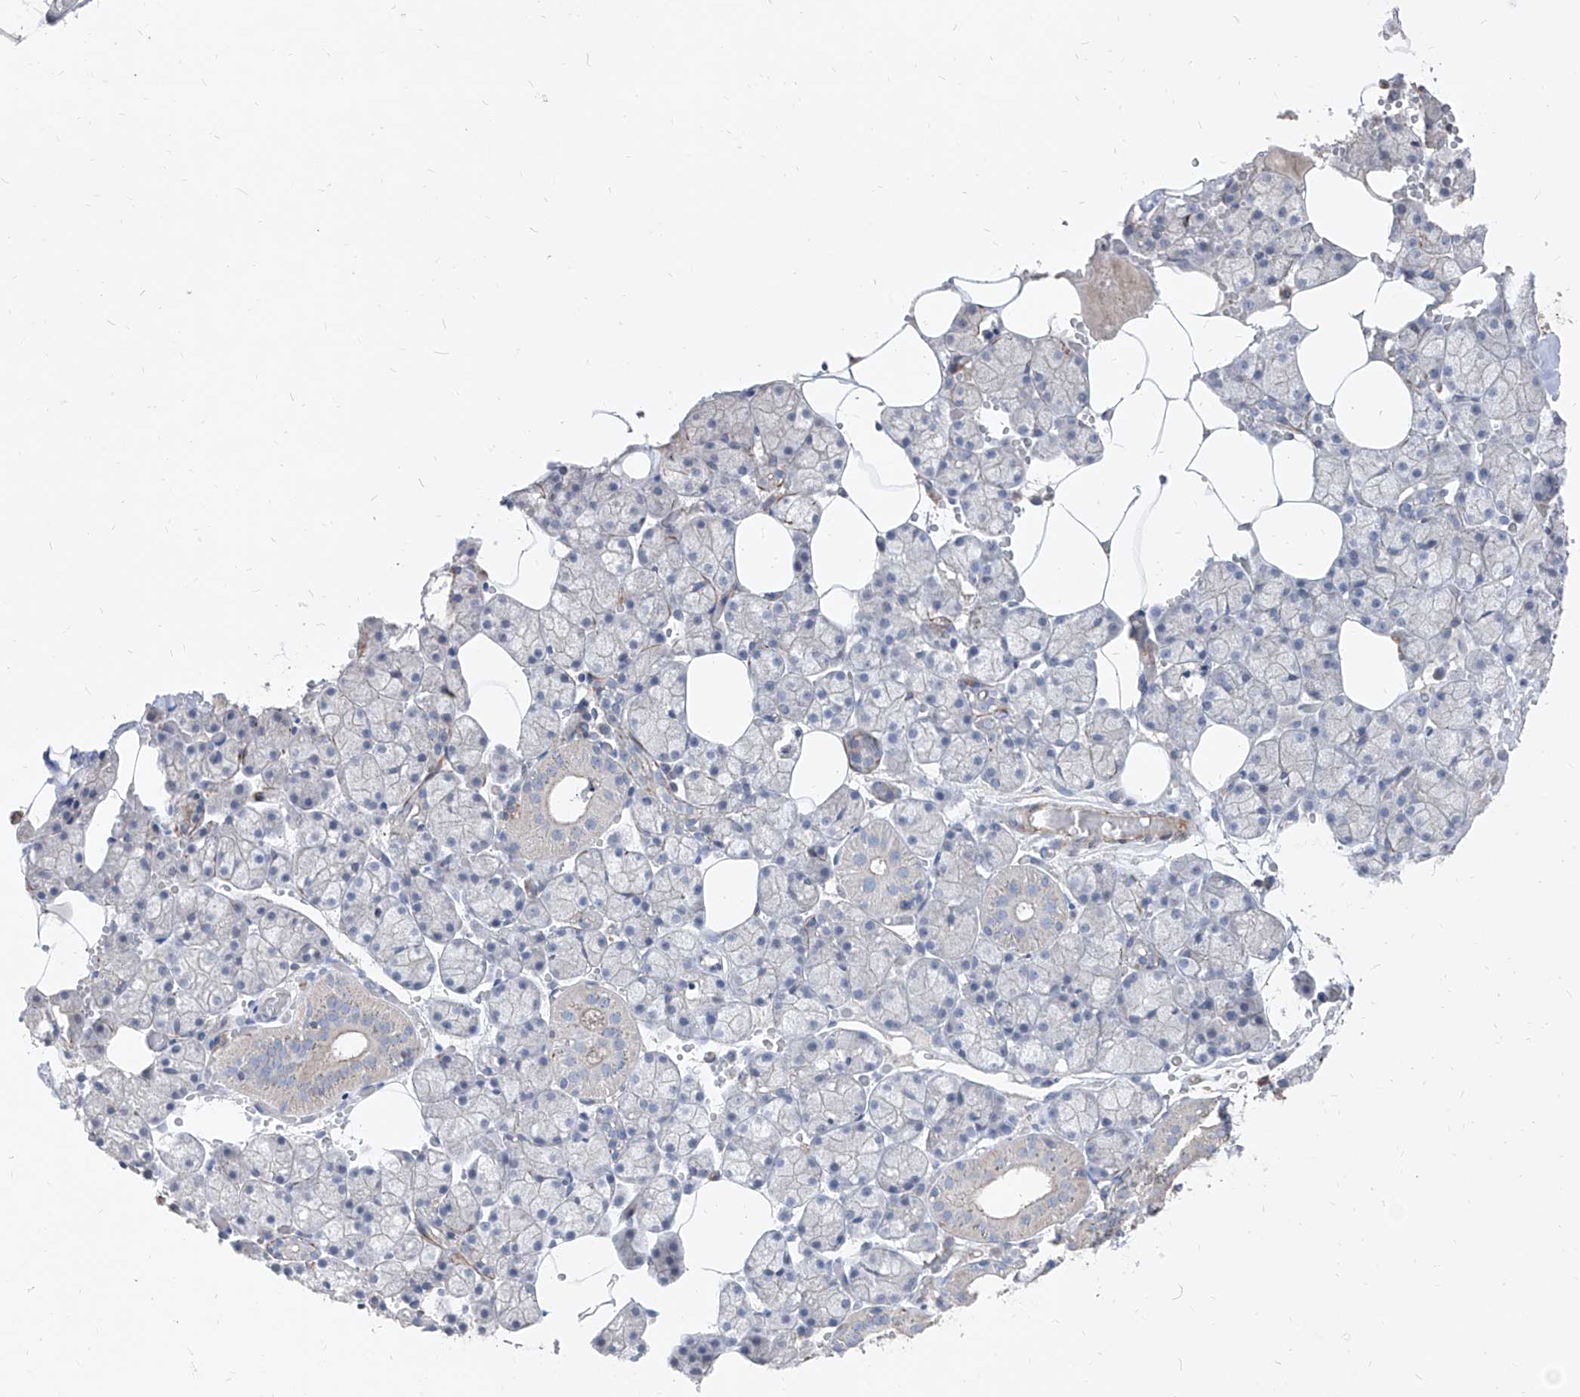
{"staining": {"intensity": "negative", "quantity": "none", "location": "none"}, "tissue": "salivary gland", "cell_type": "Glandular cells", "image_type": "normal", "snomed": [{"axis": "morphology", "description": "Normal tissue, NOS"}, {"axis": "topography", "description": "Salivary gland"}], "caption": "A high-resolution photomicrograph shows immunohistochemistry staining of unremarkable salivary gland, which exhibits no significant staining in glandular cells. The staining was performed using DAB to visualize the protein expression in brown, while the nuclei were stained in blue with hematoxylin (Magnification: 20x).", "gene": "UFD1", "patient": {"sex": "male", "age": 62}}